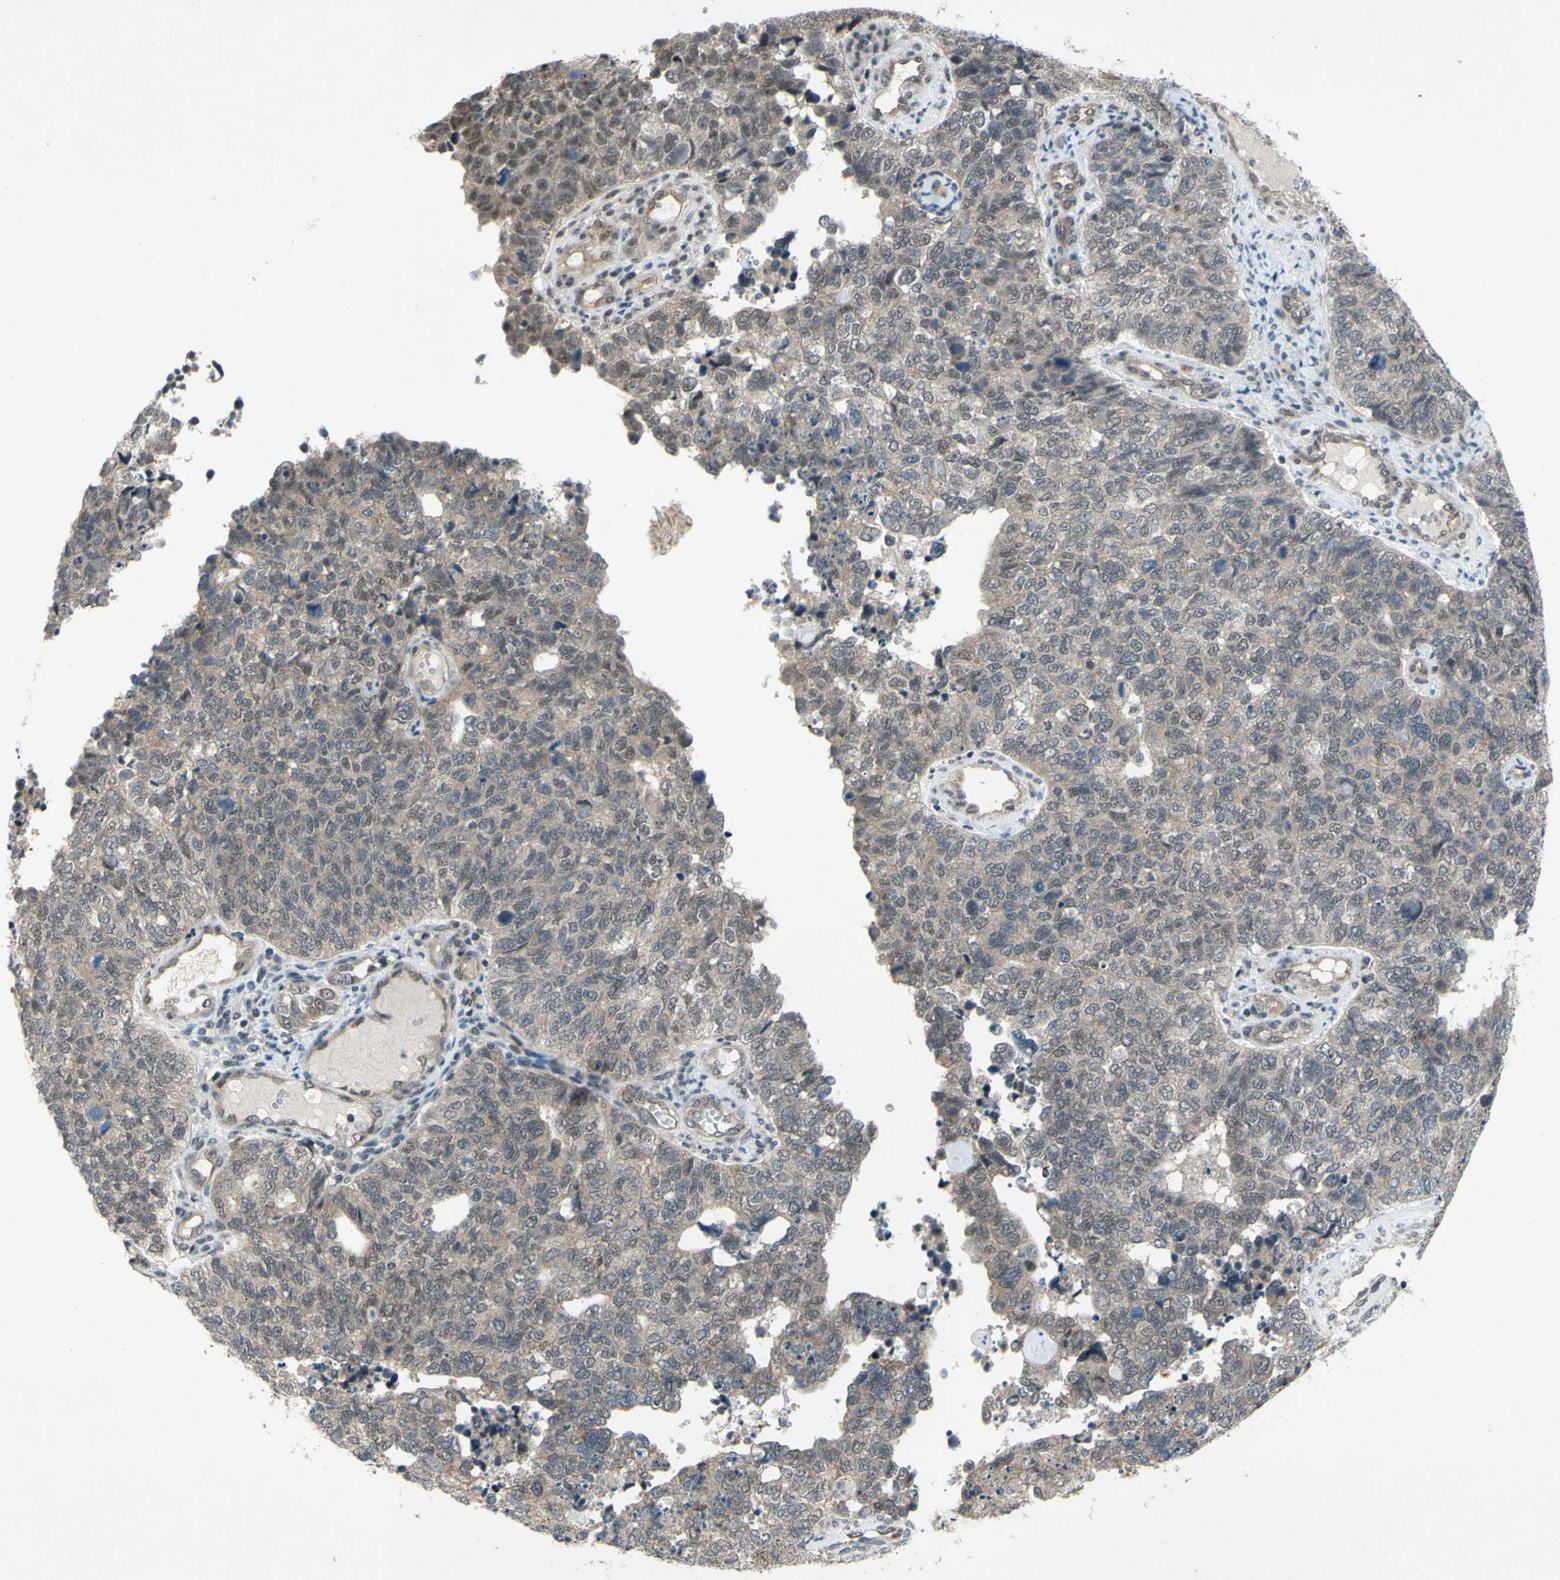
{"staining": {"intensity": "weak", "quantity": ">75%", "location": "cytoplasmic/membranous"}, "tissue": "cervical cancer", "cell_type": "Tumor cells", "image_type": "cancer", "snomed": [{"axis": "morphology", "description": "Squamous cell carcinoma, NOS"}, {"axis": "topography", "description": "Cervix"}], "caption": "Protein expression analysis of human squamous cell carcinoma (cervical) reveals weak cytoplasmic/membranous staining in about >75% of tumor cells.", "gene": "TRDMT1", "patient": {"sex": "female", "age": 63}}